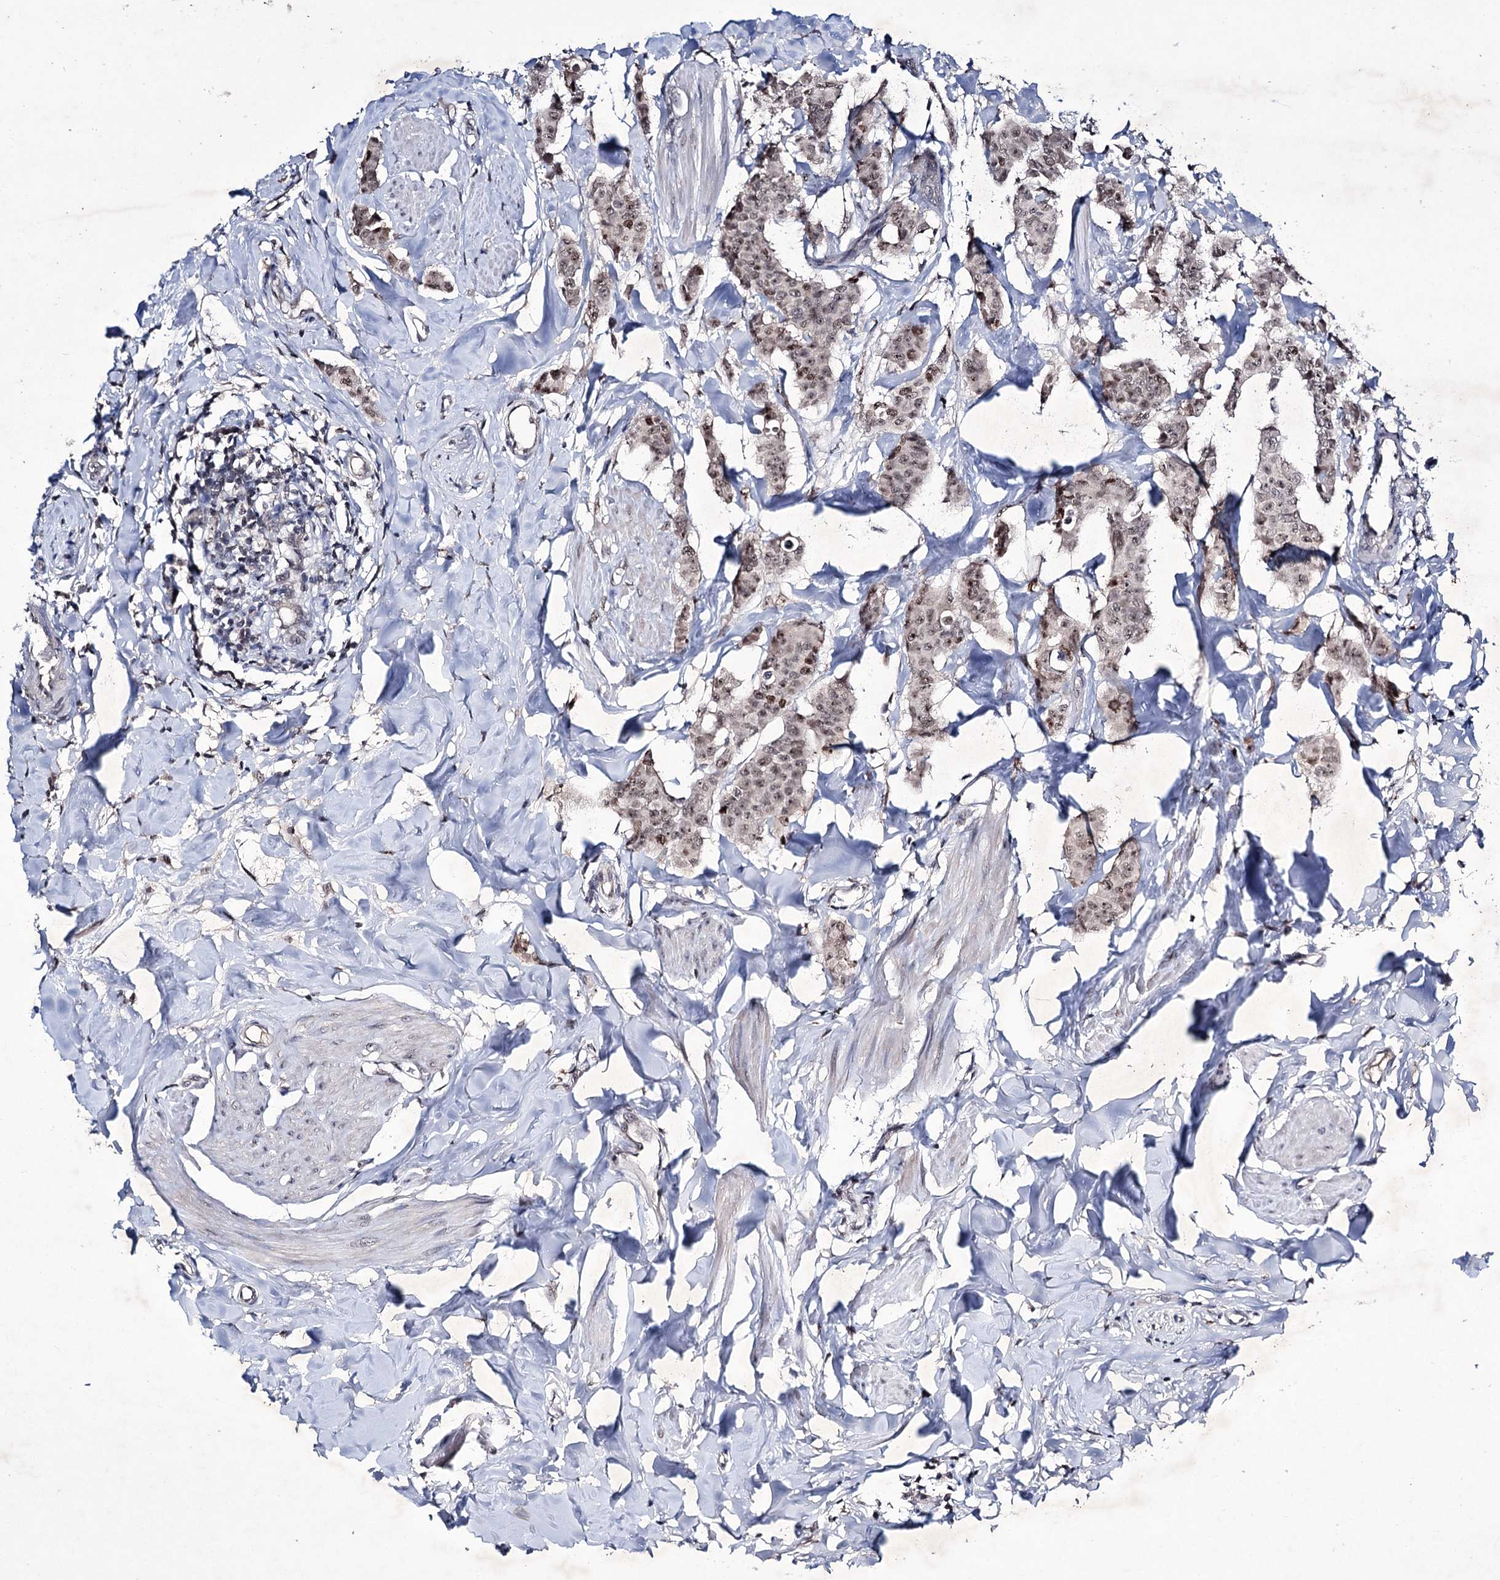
{"staining": {"intensity": "moderate", "quantity": ">75%", "location": "nuclear"}, "tissue": "breast cancer", "cell_type": "Tumor cells", "image_type": "cancer", "snomed": [{"axis": "morphology", "description": "Duct carcinoma"}, {"axis": "topography", "description": "Breast"}], "caption": "Immunohistochemistry (IHC) of intraductal carcinoma (breast) displays medium levels of moderate nuclear staining in approximately >75% of tumor cells. The staining is performed using DAB brown chromogen to label protein expression. The nuclei are counter-stained blue using hematoxylin.", "gene": "VGLL4", "patient": {"sex": "female", "age": 40}}